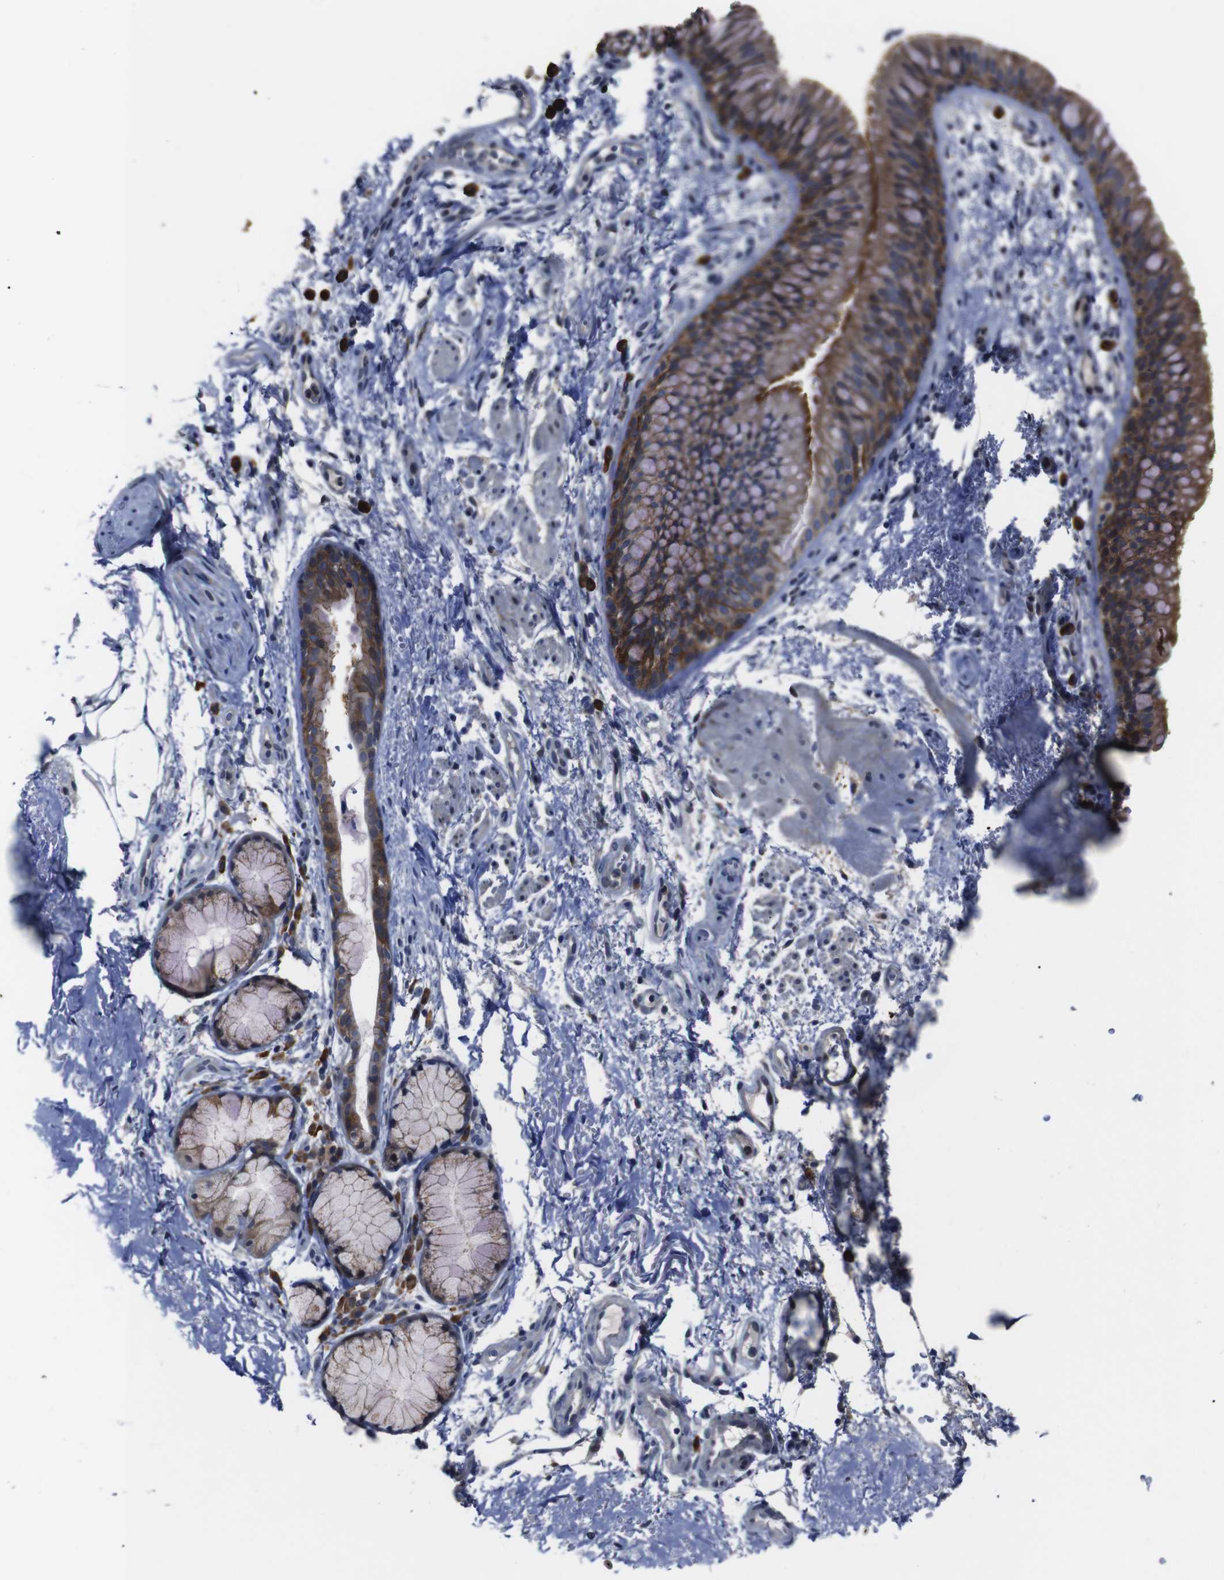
{"staining": {"intensity": "negative", "quantity": "none", "location": "none"}, "tissue": "adipose tissue", "cell_type": "Adipocytes", "image_type": "normal", "snomed": [{"axis": "morphology", "description": "Normal tissue, NOS"}, {"axis": "topography", "description": "Cartilage tissue"}, {"axis": "topography", "description": "Bronchus"}], "caption": "DAB (3,3'-diaminobenzidine) immunohistochemical staining of normal adipose tissue shows no significant expression in adipocytes.", "gene": "SEMA4B", "patient": {"sex": "female", "age": 73}}